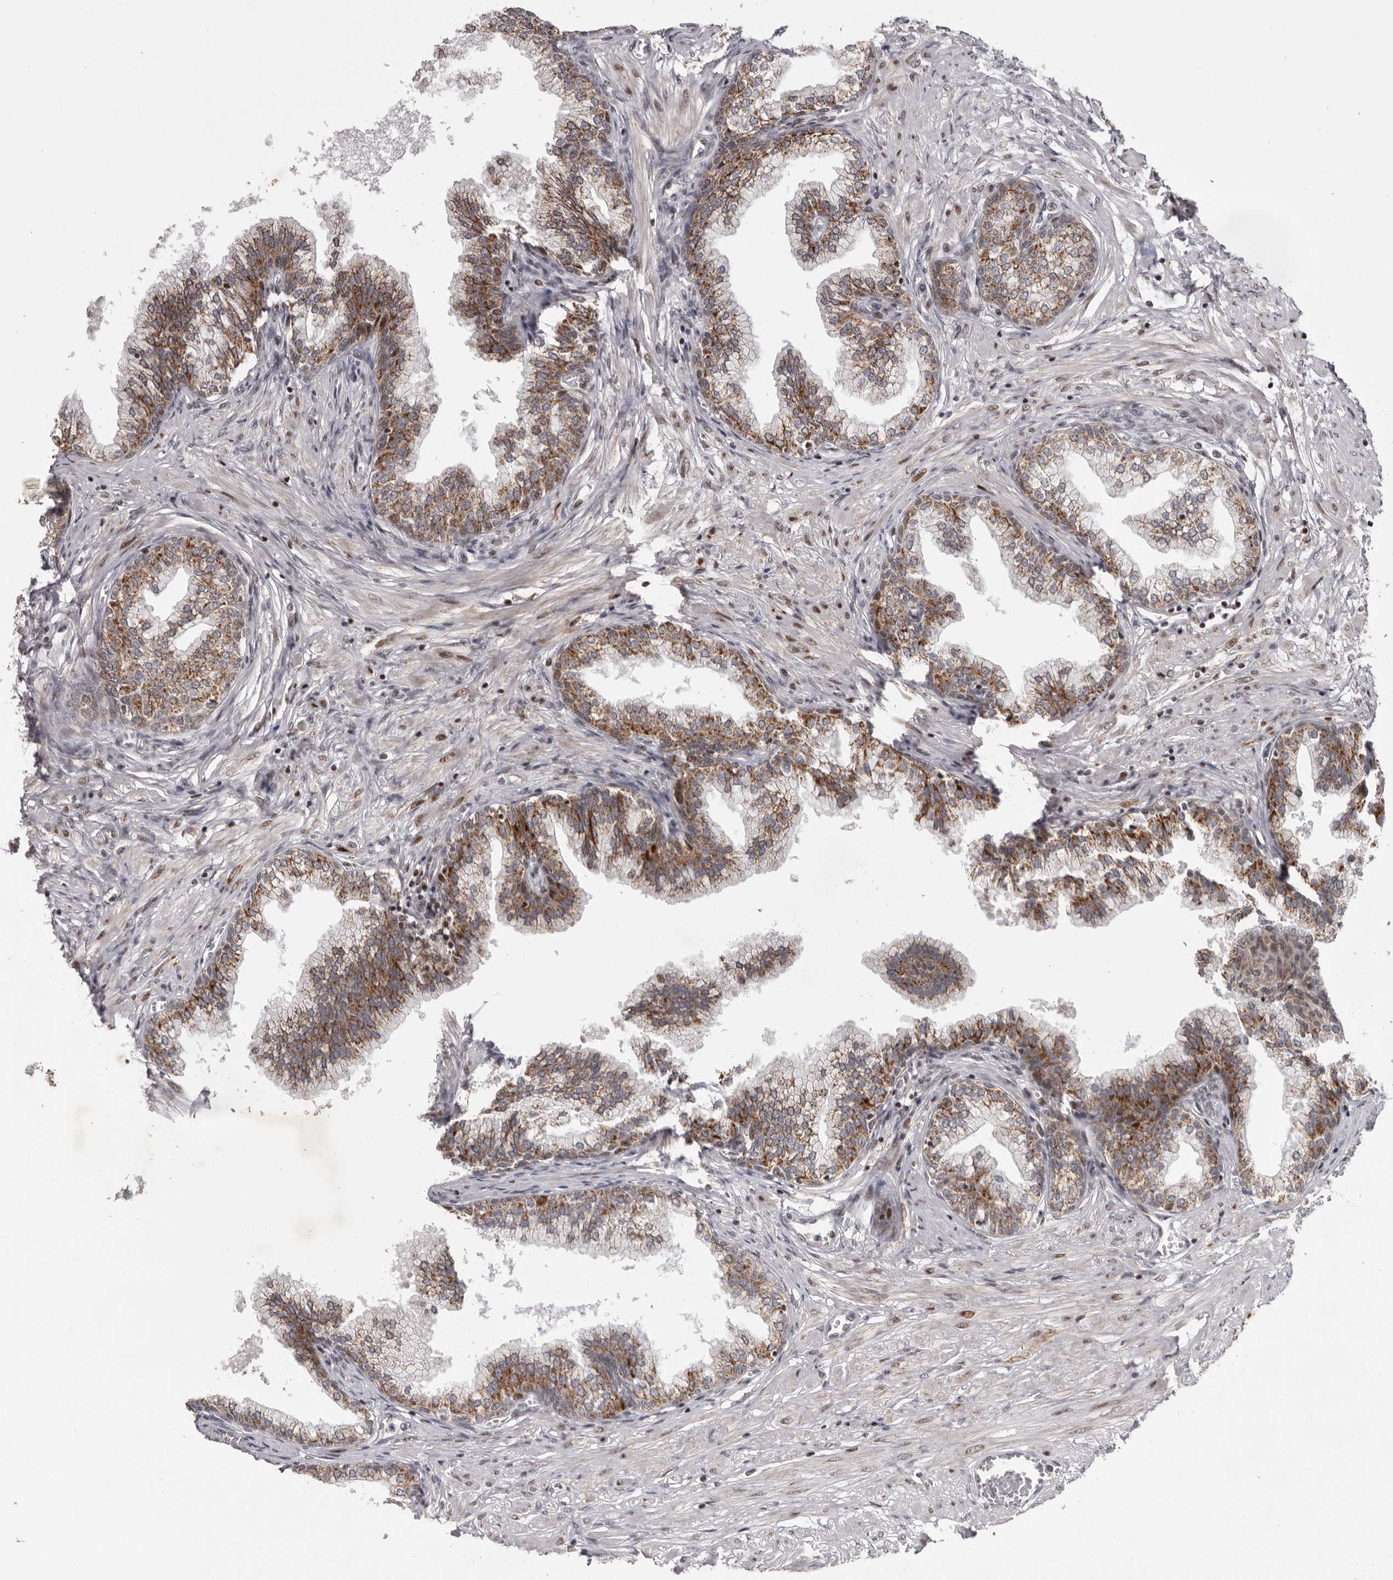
{"staining": {"intensity": "moderate", "quantity": ">75%", "location": "cytoplasmic/membranous"}, "tissue": "prostate", "cell_type": "Glandular cells", "image_type": "normal", "snomed": [{"axis": "morphology", "description": "Normal tissue, NOS"}, {"axis": "morphology", "description": "Urothelial carcinoma, Low grade"}, {"axis": "topography", "description": "Urinary bladder"}, {"axis": "topography", "description": "Prostate"}], "caption": "Prostate stained for a protein (brown) reveals moderate cytoplasmic/membranous positive staining in about >75% of glandular cells.", "gene": "C17orf99", "patient": {"sex": "male", "age": 60}}